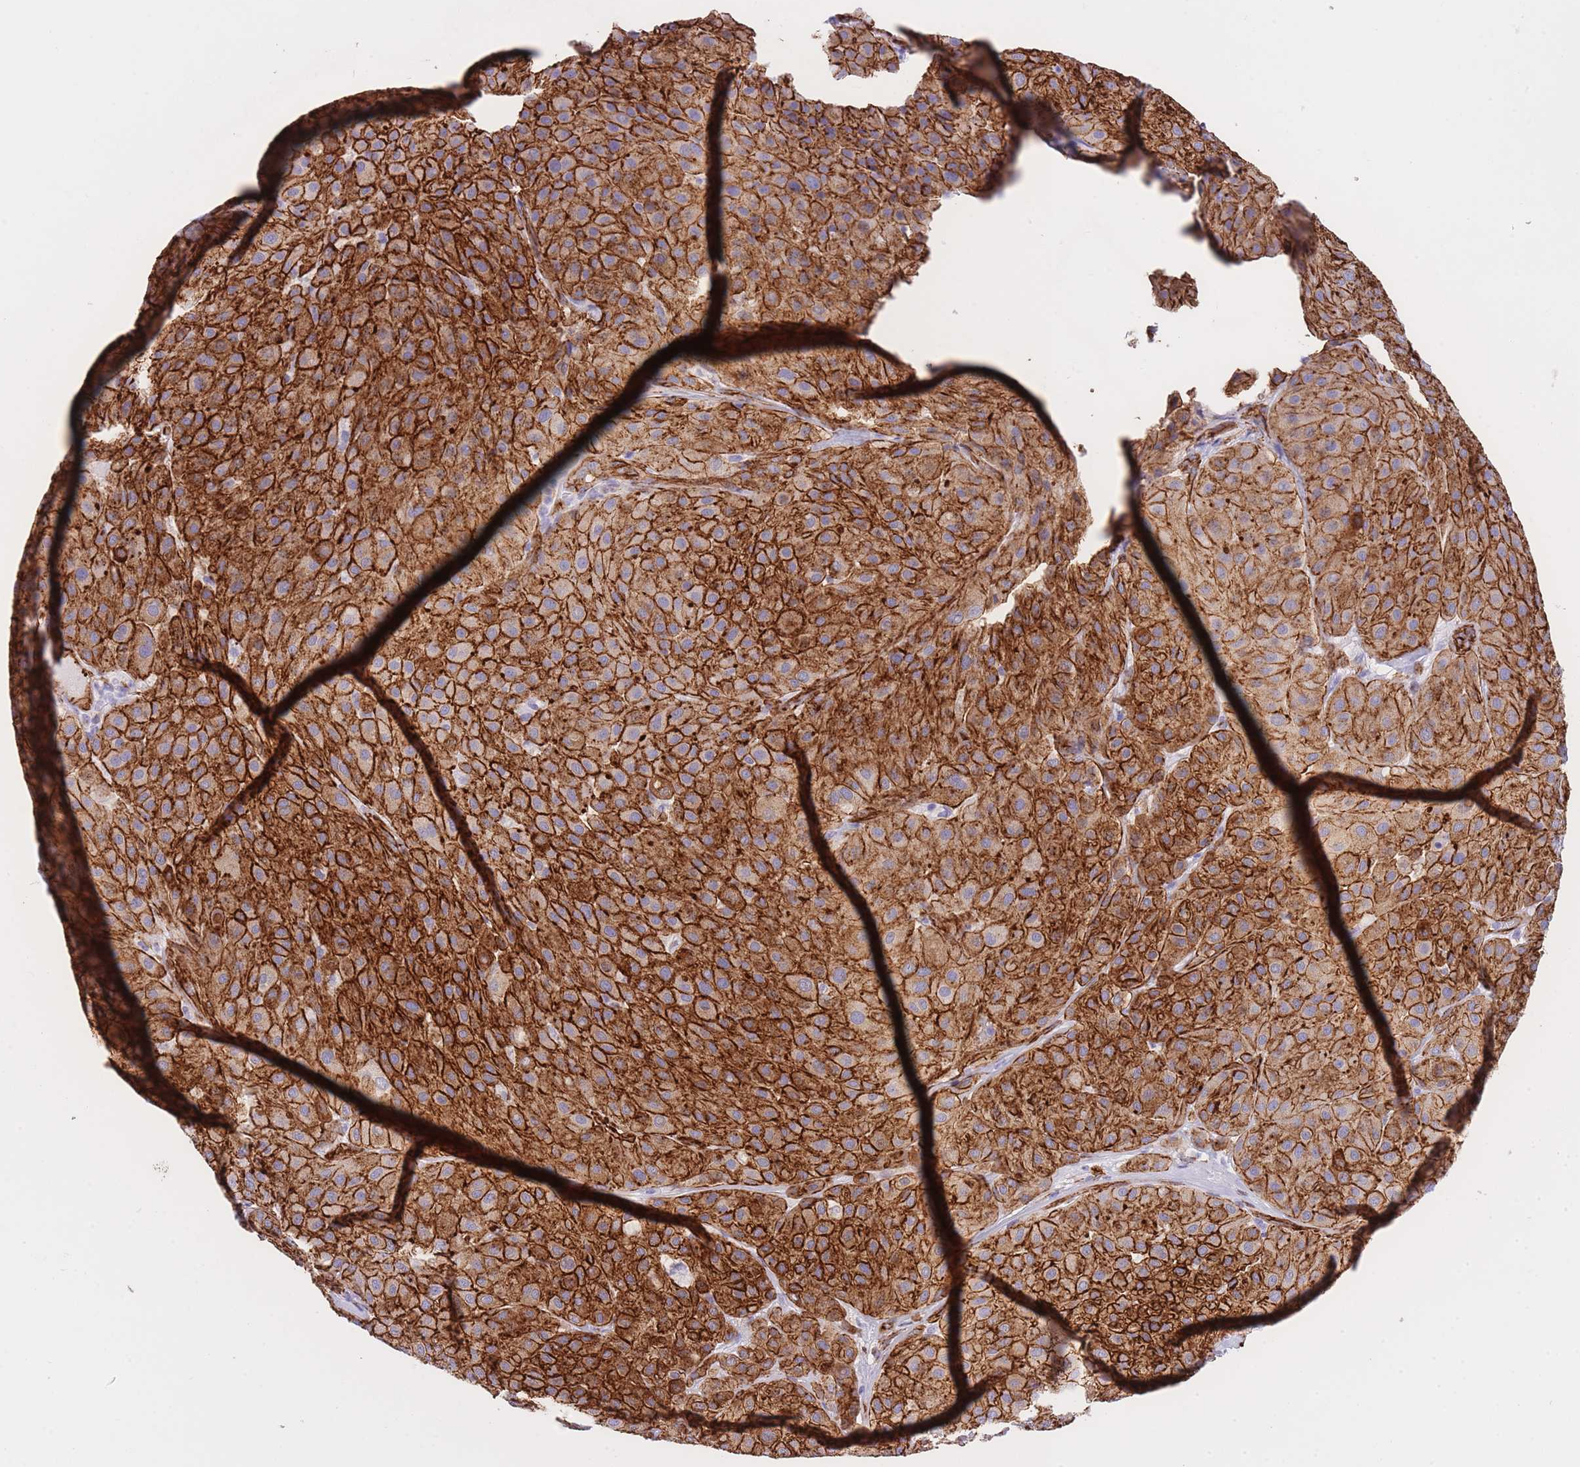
{"staining": {"intensity": "strong", "quantity": ">75%", "location": "cytoplasmic/membranous"}, "tissue": "melanoma", "cell_type": "Tumor cells", "image_type": "cancer", "snomed": [{"axis": "morphology", "description": "Malignant melanoma, Metastatic site"}, {"axis": "topography", "description": "Smooth muscle"}], "caption": "Malignant melanoma (metastatic site) was stained to show a protein in brown. There is high levels of strong cytoplasmic/membranous expression in about >75% of tumor cells.", "gene": "CAVIN1", "patient": {"sex": "male", "age": 41}}